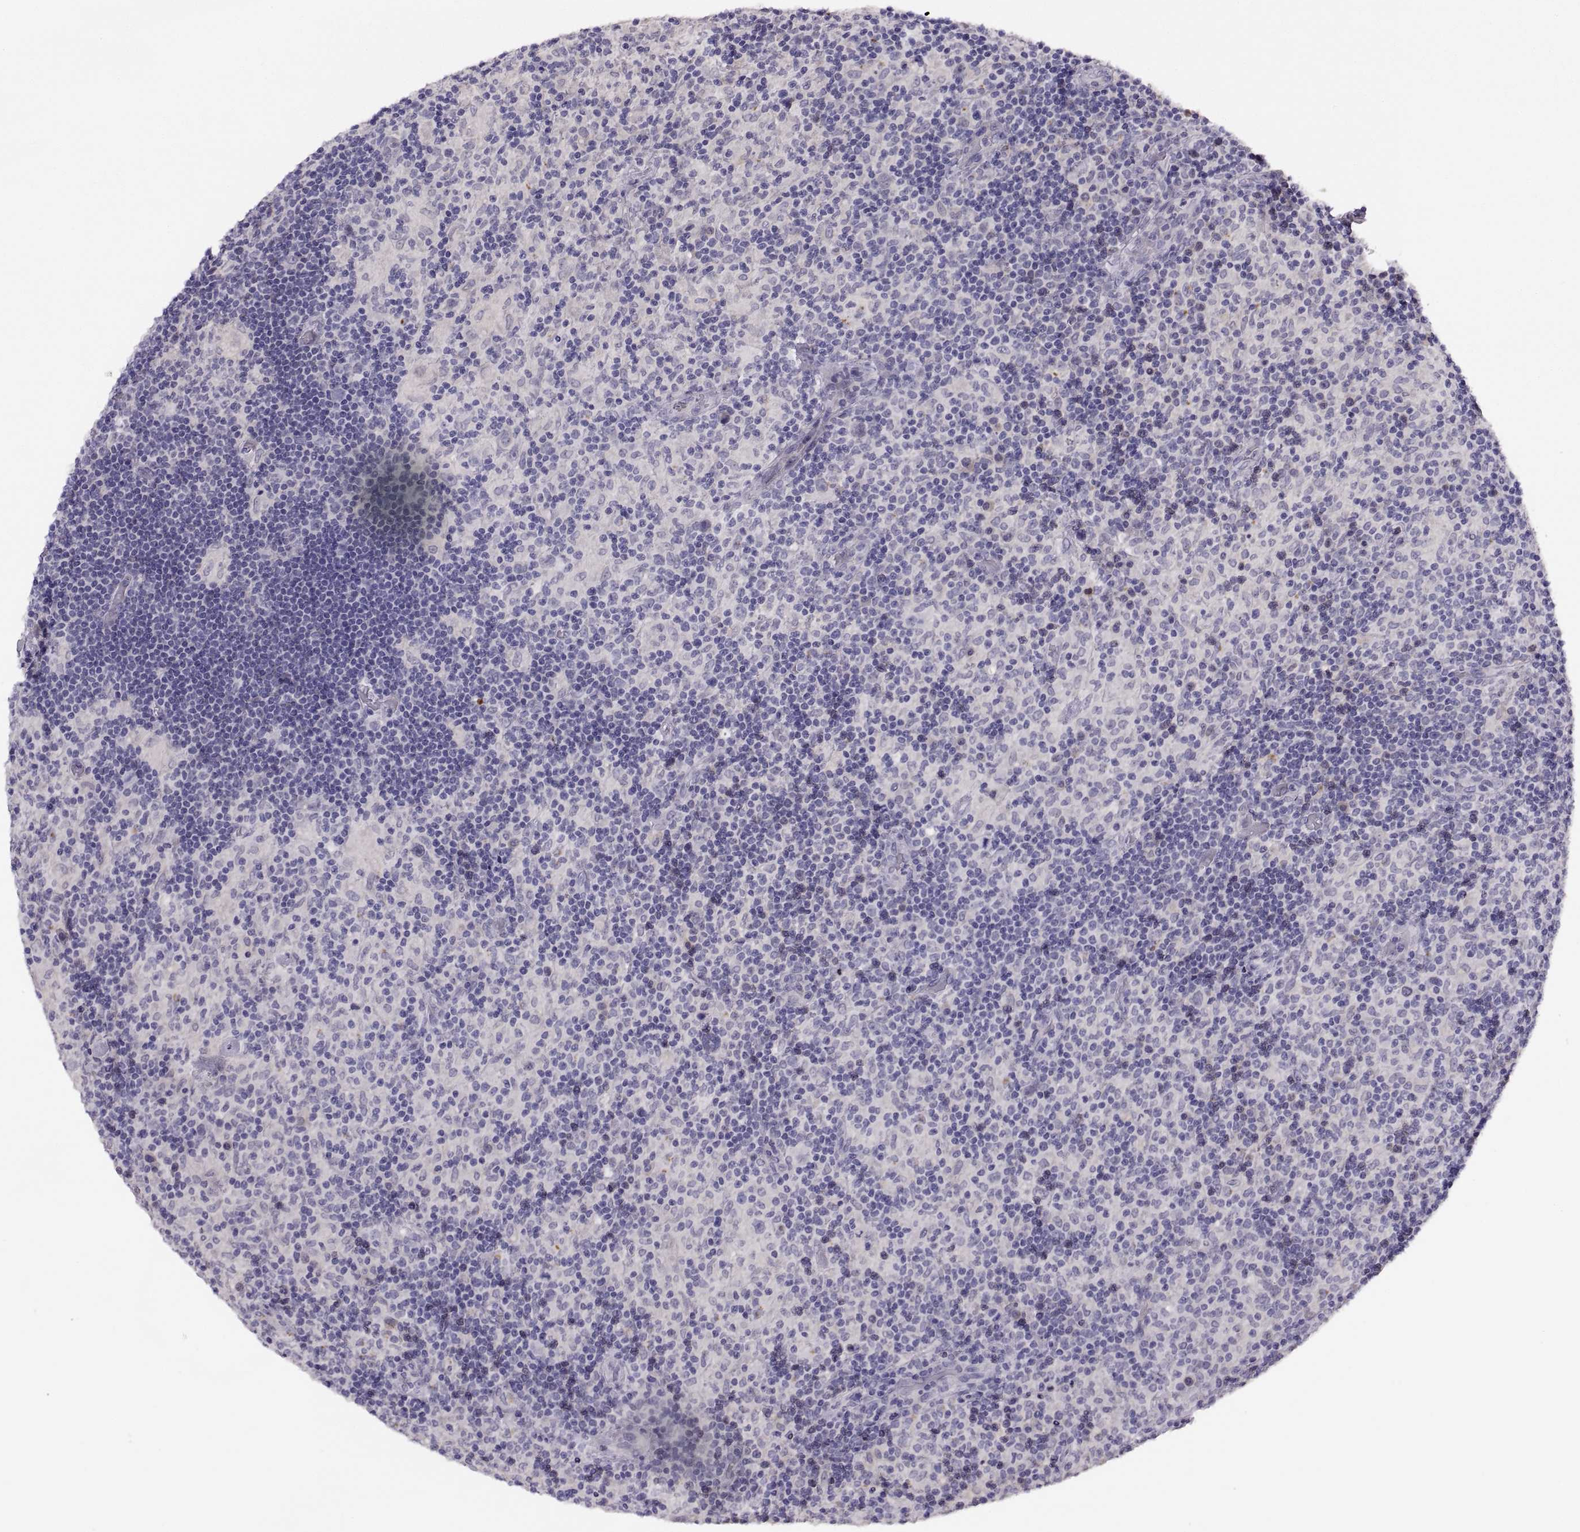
{"staining": {"intensity": "negative", "quantity": "none", "location": "none"}, "tissue": "lymphoma", "cell_type": "Tumor cells", "image_type": "cancer", "snomed": [{"axis": "morphology", "description": "Hodgkin's disease, NOS"}, {"axis": "topography", "description": "Lymph node"}], "caption": "An immunohistochemistry (IHC) histopathology image of Hodgkin's disease is shown. There is no staining in tumor cells of Hodgkin's disease.", "gene": "MAGEB18", "patient": {"sex": "male", "age": 70}}